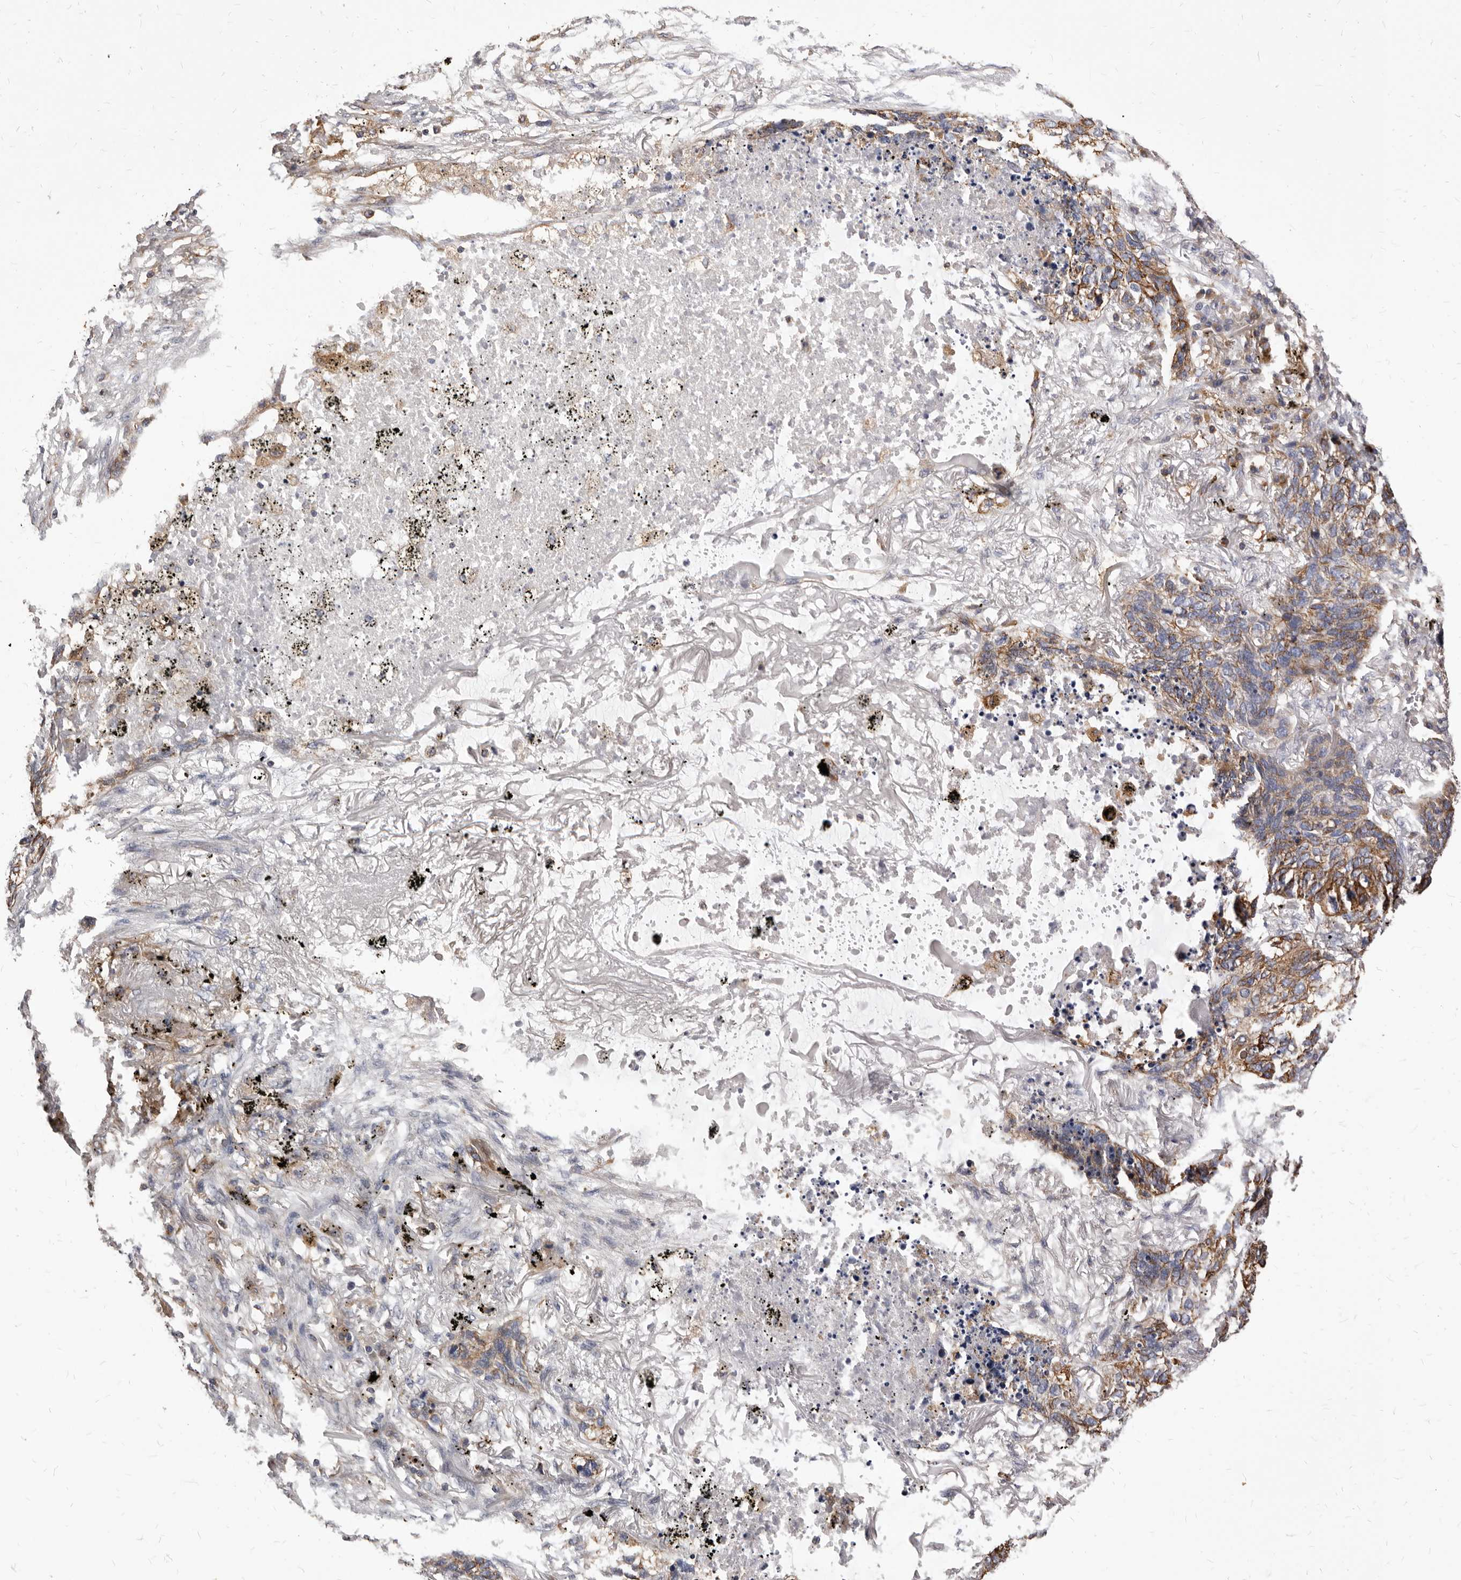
{"staining": {"intensity": "weak", "quantity": ">75%", "location": "cytoplasmic/membranous"}, "tissue": "lung cancer", "cell_type": "Tumor cells", "image_type": "cancer", "snomed": [{"axis": "morphology", "description": "Squamous cell carcinoma, NOS"}, {"axis": "topography", "description": "Lung"}], "caption": "Brown immunohistochemical staining in squamous cell carcinoma (lung) reveals weak cytoplasmic/membranous positivity in about >75% of tumor cells.", "gene": "NIBAN1", "patient": {"sex": "female", "age": 63}}